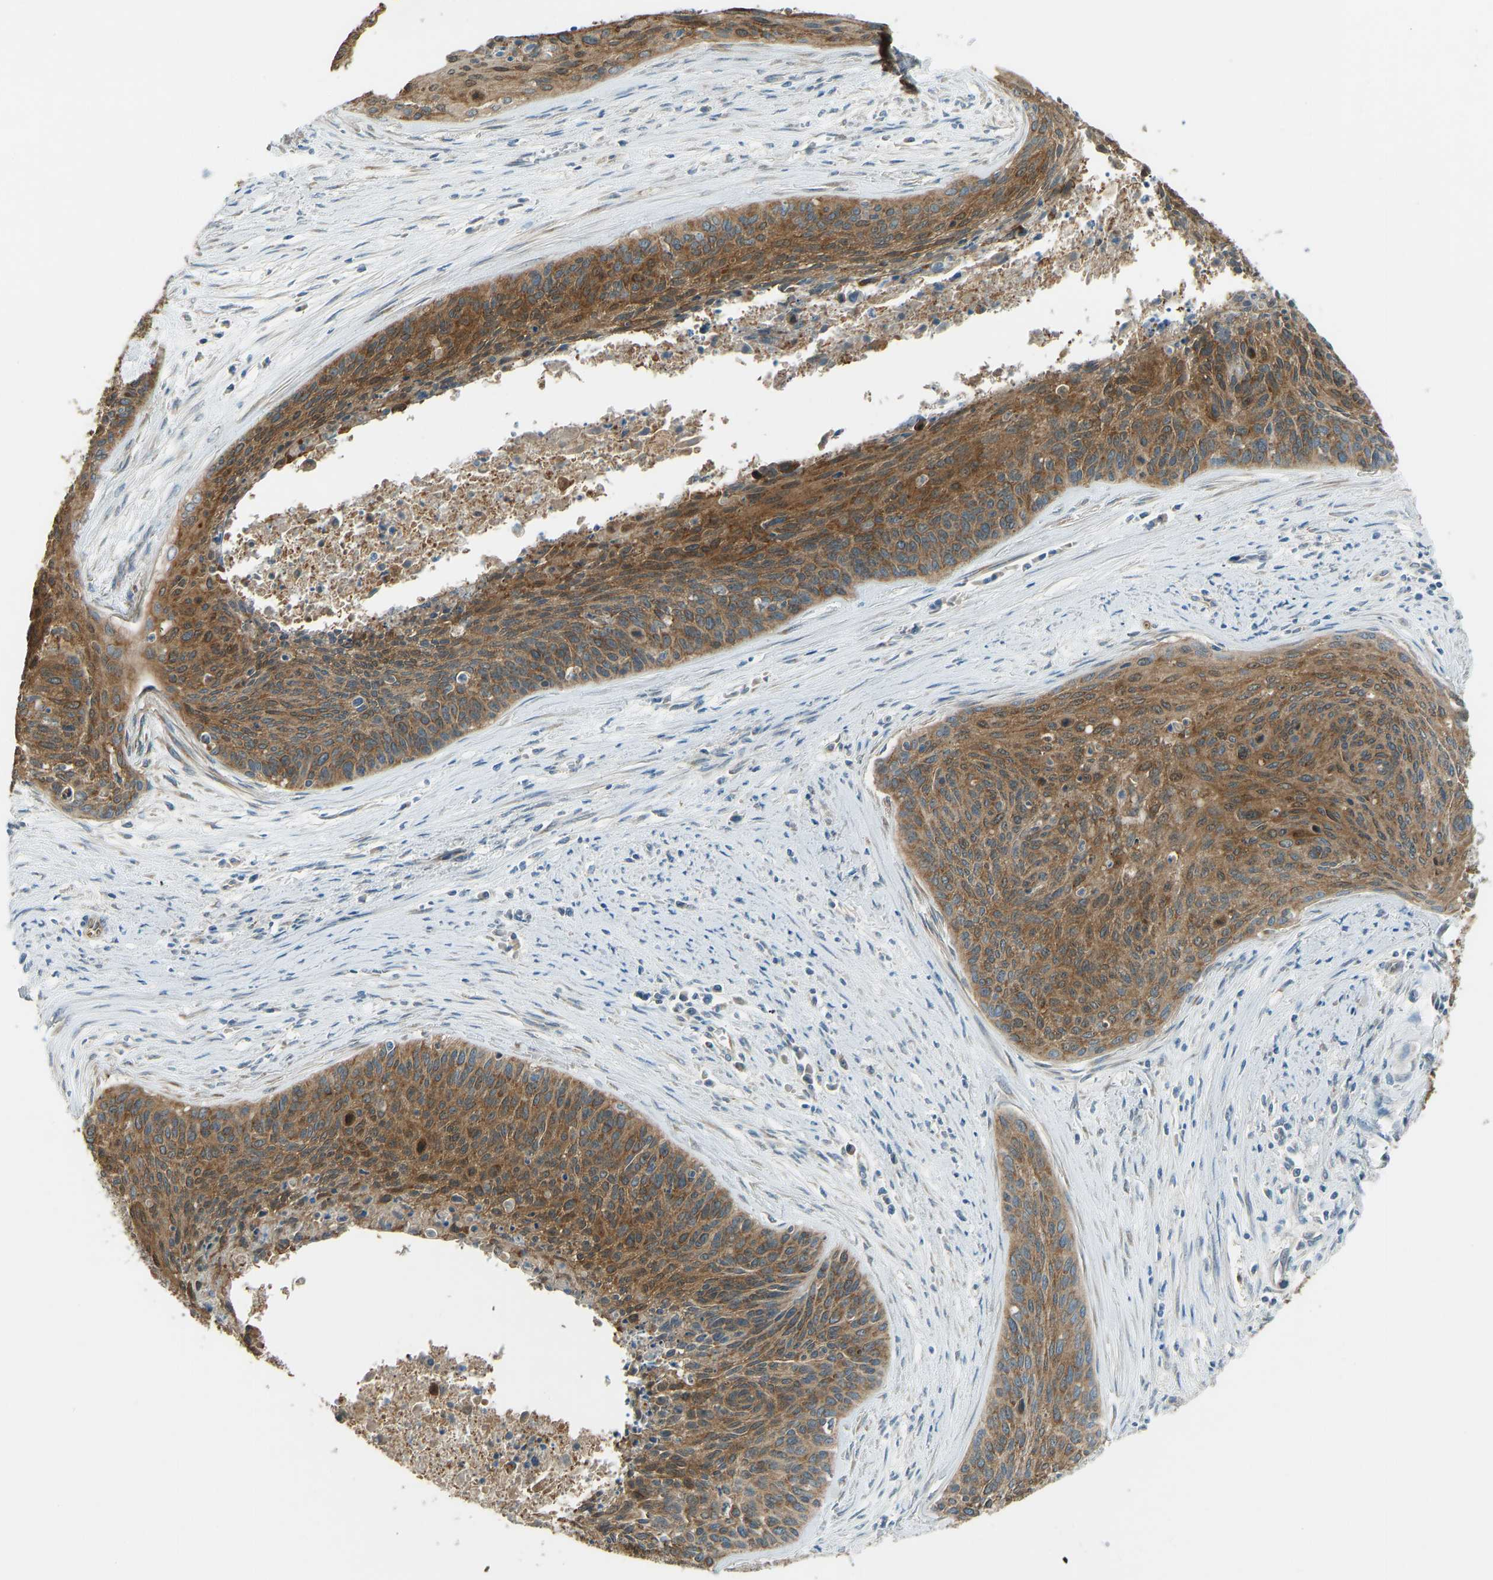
{"staining": {"intensity": "moderate", "quantity": ">75%", "location": "cytoplasmic/membranous"}, "tissue": "cervical cancer", "cell_type": "Tumor cells", "image_type": "cancer", "snomed": [{"axis": "morphology", "description": "Squamous cell carcinoma, NOS"}, {"axis": "topography", "description": "Cervix"}], "caption": "Immunohistochemistry staining of cervical squamous cell carcinoma, which displays medium levels of moderate cytoplasmic/membranous staining in about >75% of tumor cells indicating moderate cytoplasmic/membranous protein staining. The staining was performed using DAB (3,3'-diaminobenzidine) (brown) for protein detection and nuclei were counterstained in hematoxylin (blue).", "gene": "STAU2", "patient": {"sex": "female", "age": 55}}